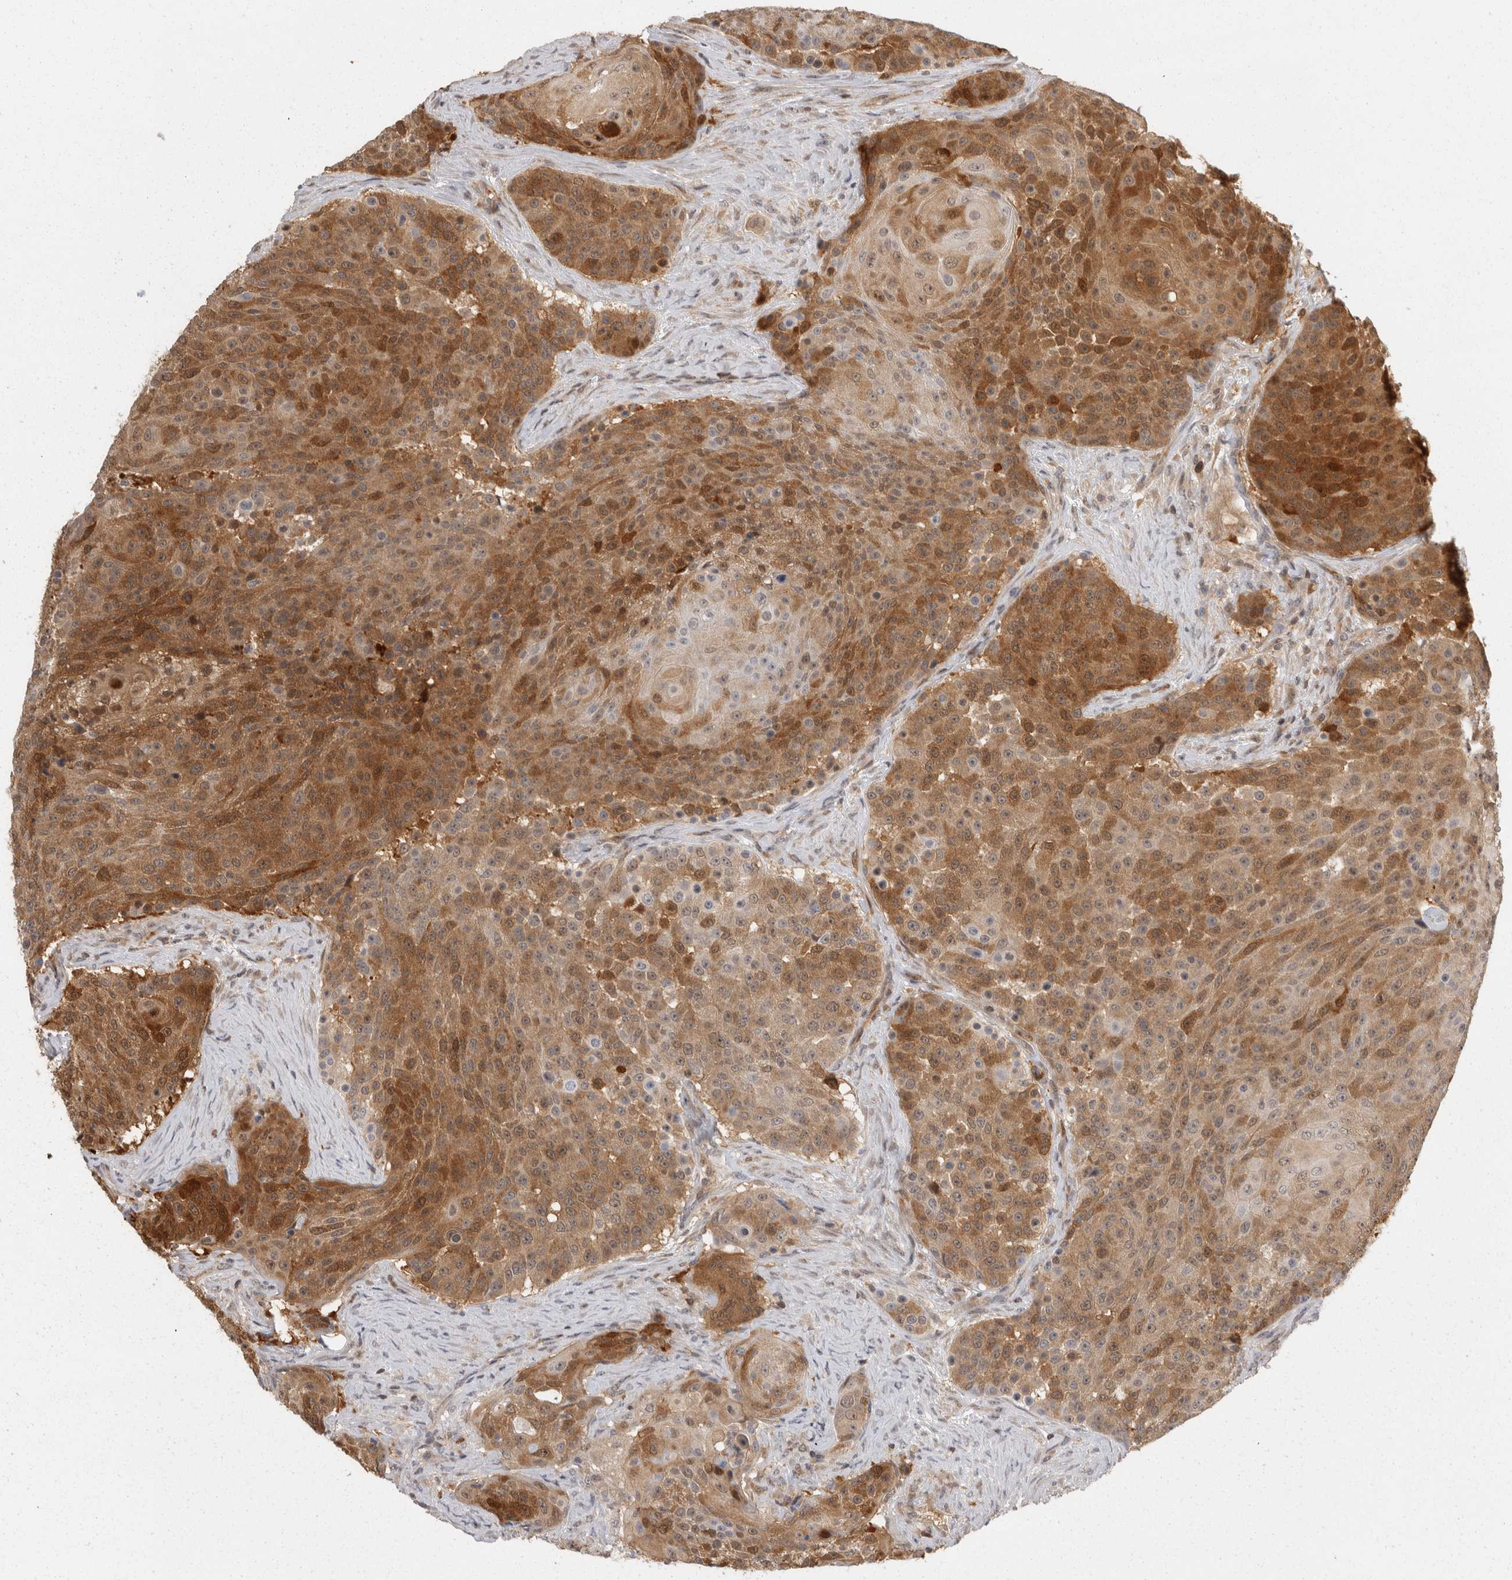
{"staining": {"intensity": "moderate", "quantity": ">75%", "location": "cytoplasmic/membranous"}, "tissue": "urothelial cancer", "cell_type": "Tumor cells", "image_type": "cancer", "snomed": [{"axis": "morphology", "description": "Urothelial carcinoma, High grade"}, {"axis": "topography", "description": "Urinary bladder"}], "caption": "This photomicrograph exhibits IHC staining of urothelial carcinoma (high-grade), with medium moderate cytoplasmic/membranous staining in about >75% of tumor cells.", "gene": "ACAT2", "patient": {"sex": "female", "age": 63}}